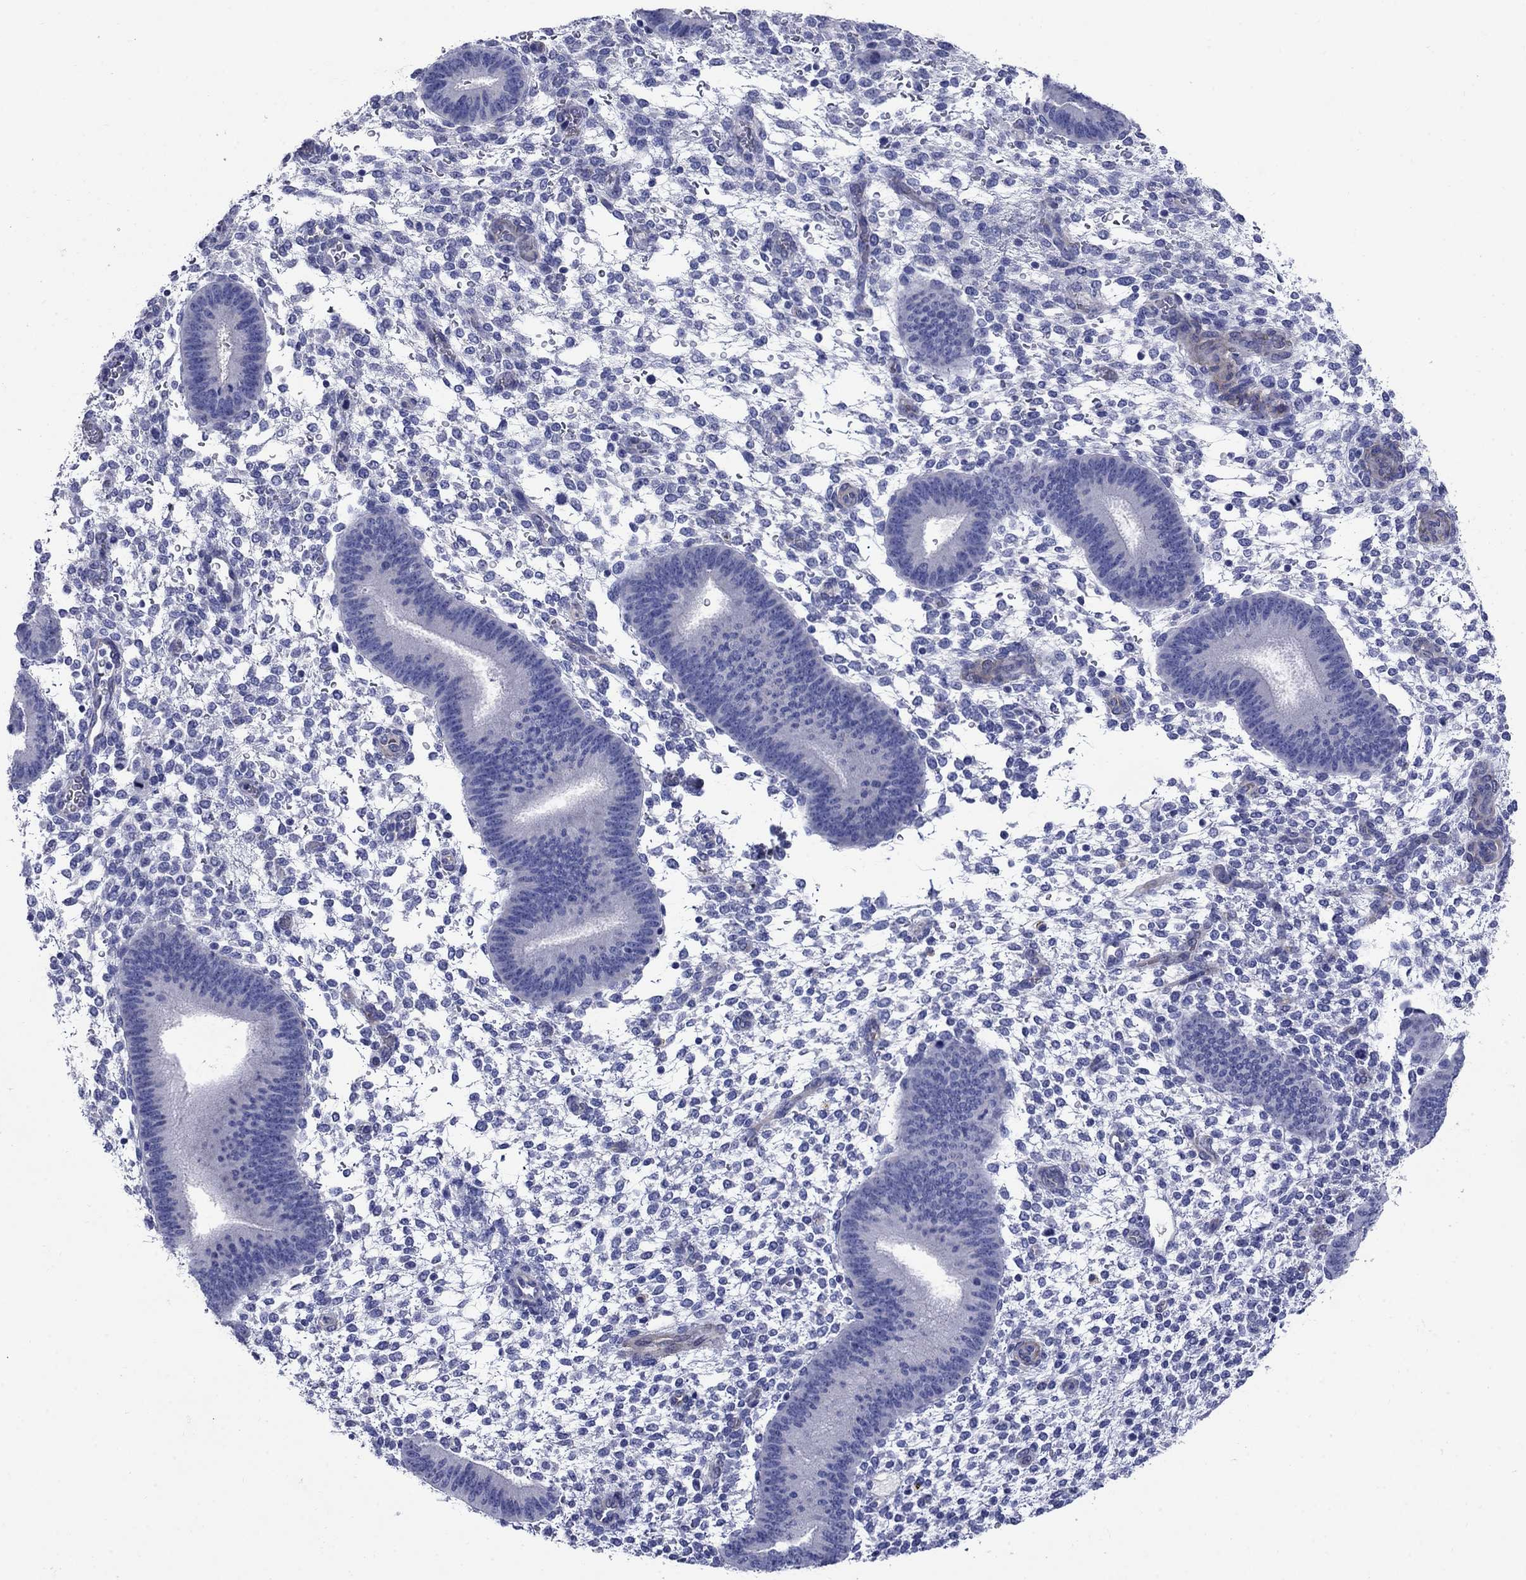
{"staining": {"intensity": "negative", "quantity": "none", "location": "none"}, "tissue": "endometrium", "cell_type": "Cells in endometrial stroma", "image_type": "normal", "snomed": [{"axis": "morphology", "description": "Normal tissue, NOS"}, {"axis": "topography", "description": "Endometrium"}], "caption": "High power microscopy photomicrograph of an immunohistochemistry (IHC) photomicrograph of normal endometrium, revealing no significant expression in cells in endometrial stroma.", "gene": "SMCP", "patient": {"sex": "female", "age": 39}}